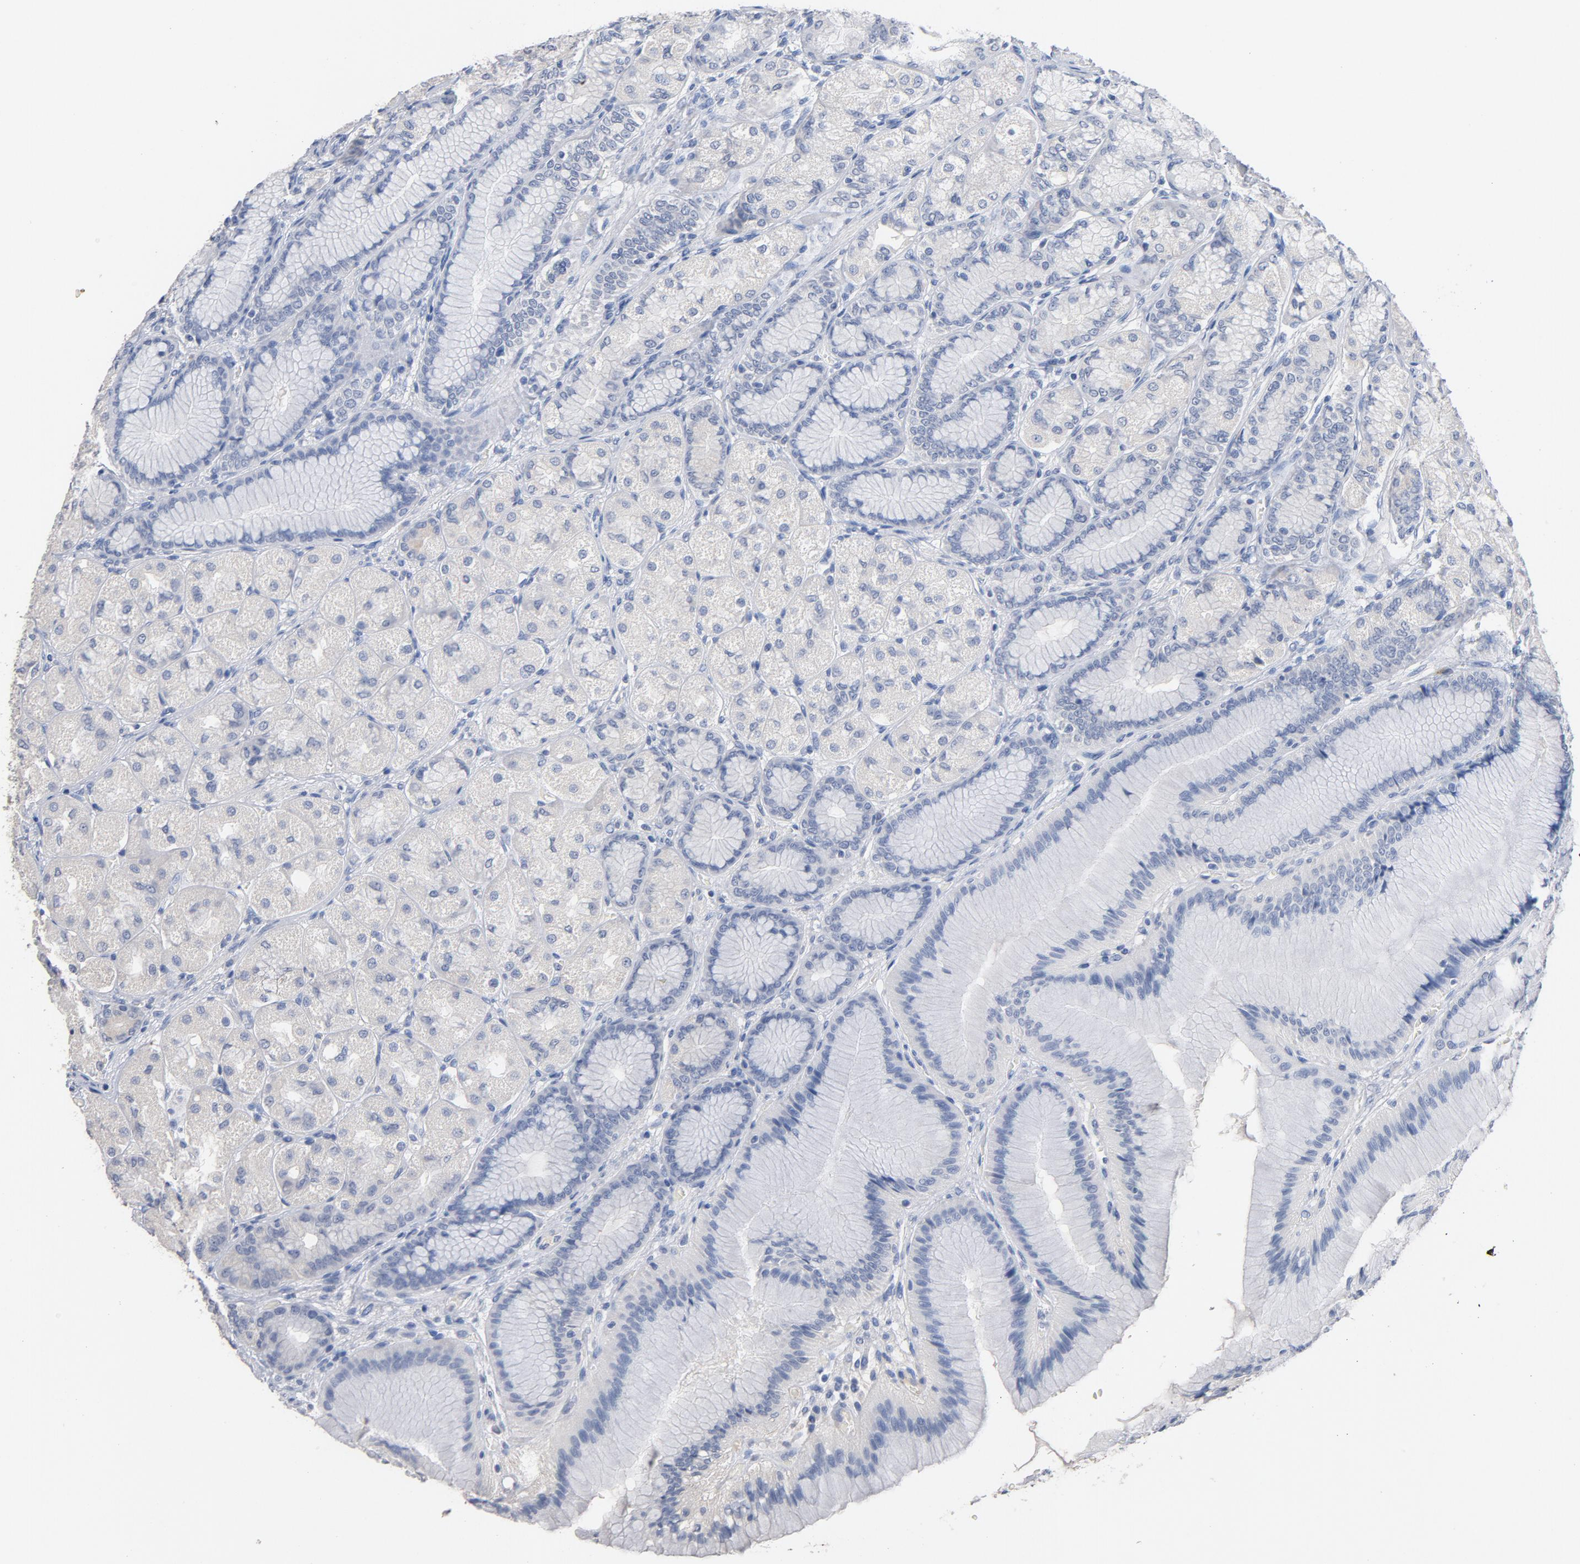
{"staining": {"intensity": "weak", "quantity": "<25%", "location": "cytoplasmic/membranous"}, "tissue": "stomach", "cell_type": "Glandular cells", "image_type": "normal", "snomed": [{"axis": "morphology", "description": "Normal tissue, NOS"}, {"axis": "morphology", "description": "Adenocarcinoma, NOS"}, {"axis": "topography", "description": "Stomach"}, {"axis": "topography", "description": "Stomach, lower"}], "caption": "IHC image of normal stomach: human stomach stained with DAB (3,3'-diaminobenzidine) exhibits no significant protein positivity in glandular cells. Brightfield microscopy of immunohistochemistry (IHC) stained with DAB (3,3'-diaminobenzidine) (brown) and hematoxylin (blue), captured at high magnification.", "gene": "ZCCHC13", "patient": {"sex": "female", "age": 65}}